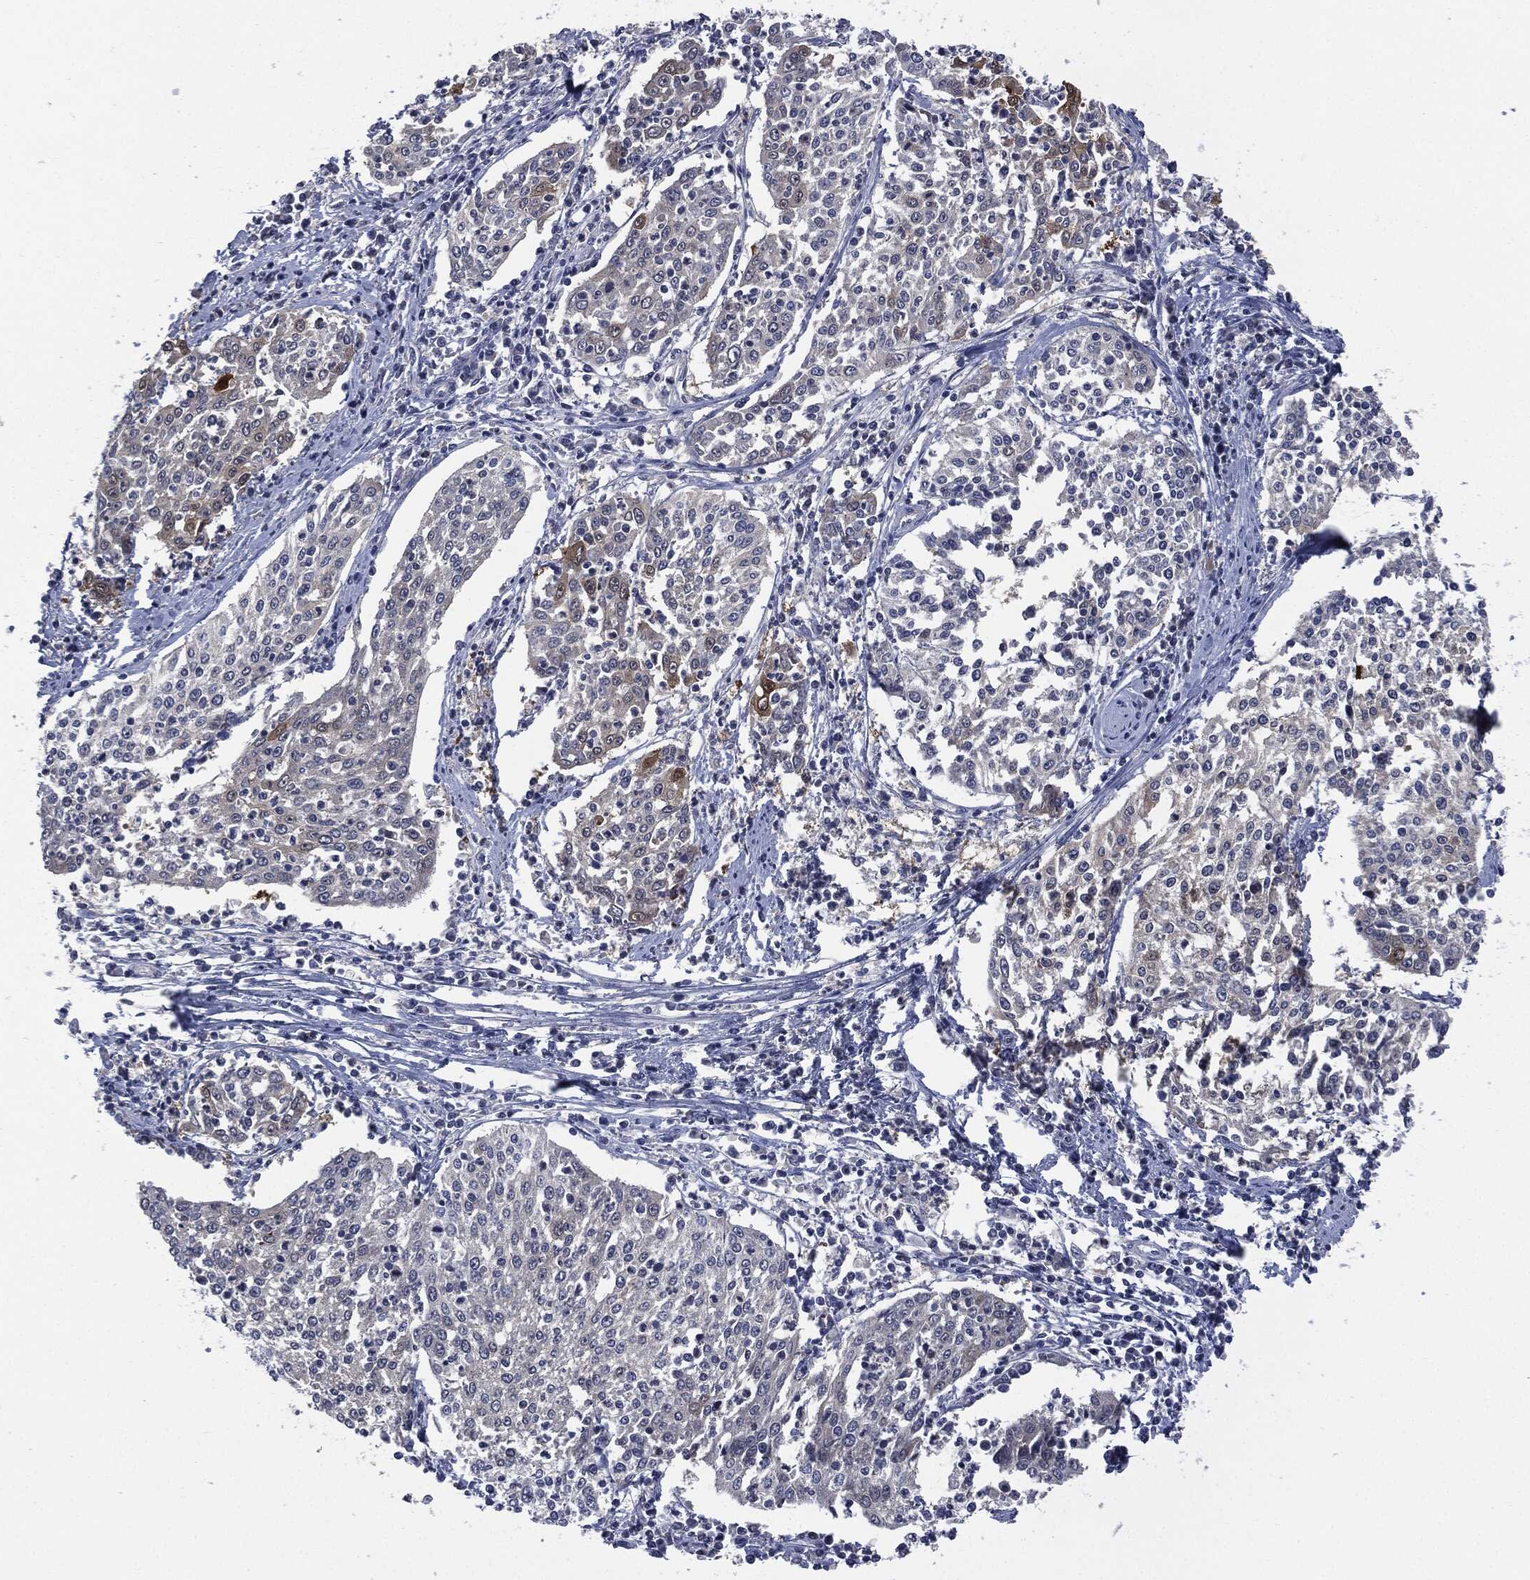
{"staining": {"intensity": "moderate", "quantity": "<25%", "location": "cytoplasmic/membranous"}, "tissue": "cervical cancer", "cell_type": "Tumor cells", "image_type": "cancer", "snomed": [{"axis": "morphology", "description": "Squamous cell carcinoma, NOS"}, {"axis": "topography", "description": "Cervix"}], "caption": "Protein staining by immunohistochemistry displays moderate cytoplasmic/membranous staining in approximately <25% of tumor cells in squamous cell carcinoma (cervical). (DAB IHC with brightfield microscopy, high magnification).", "gene": "IL1RN", "patient": {"sex": "female", "age": 41}}